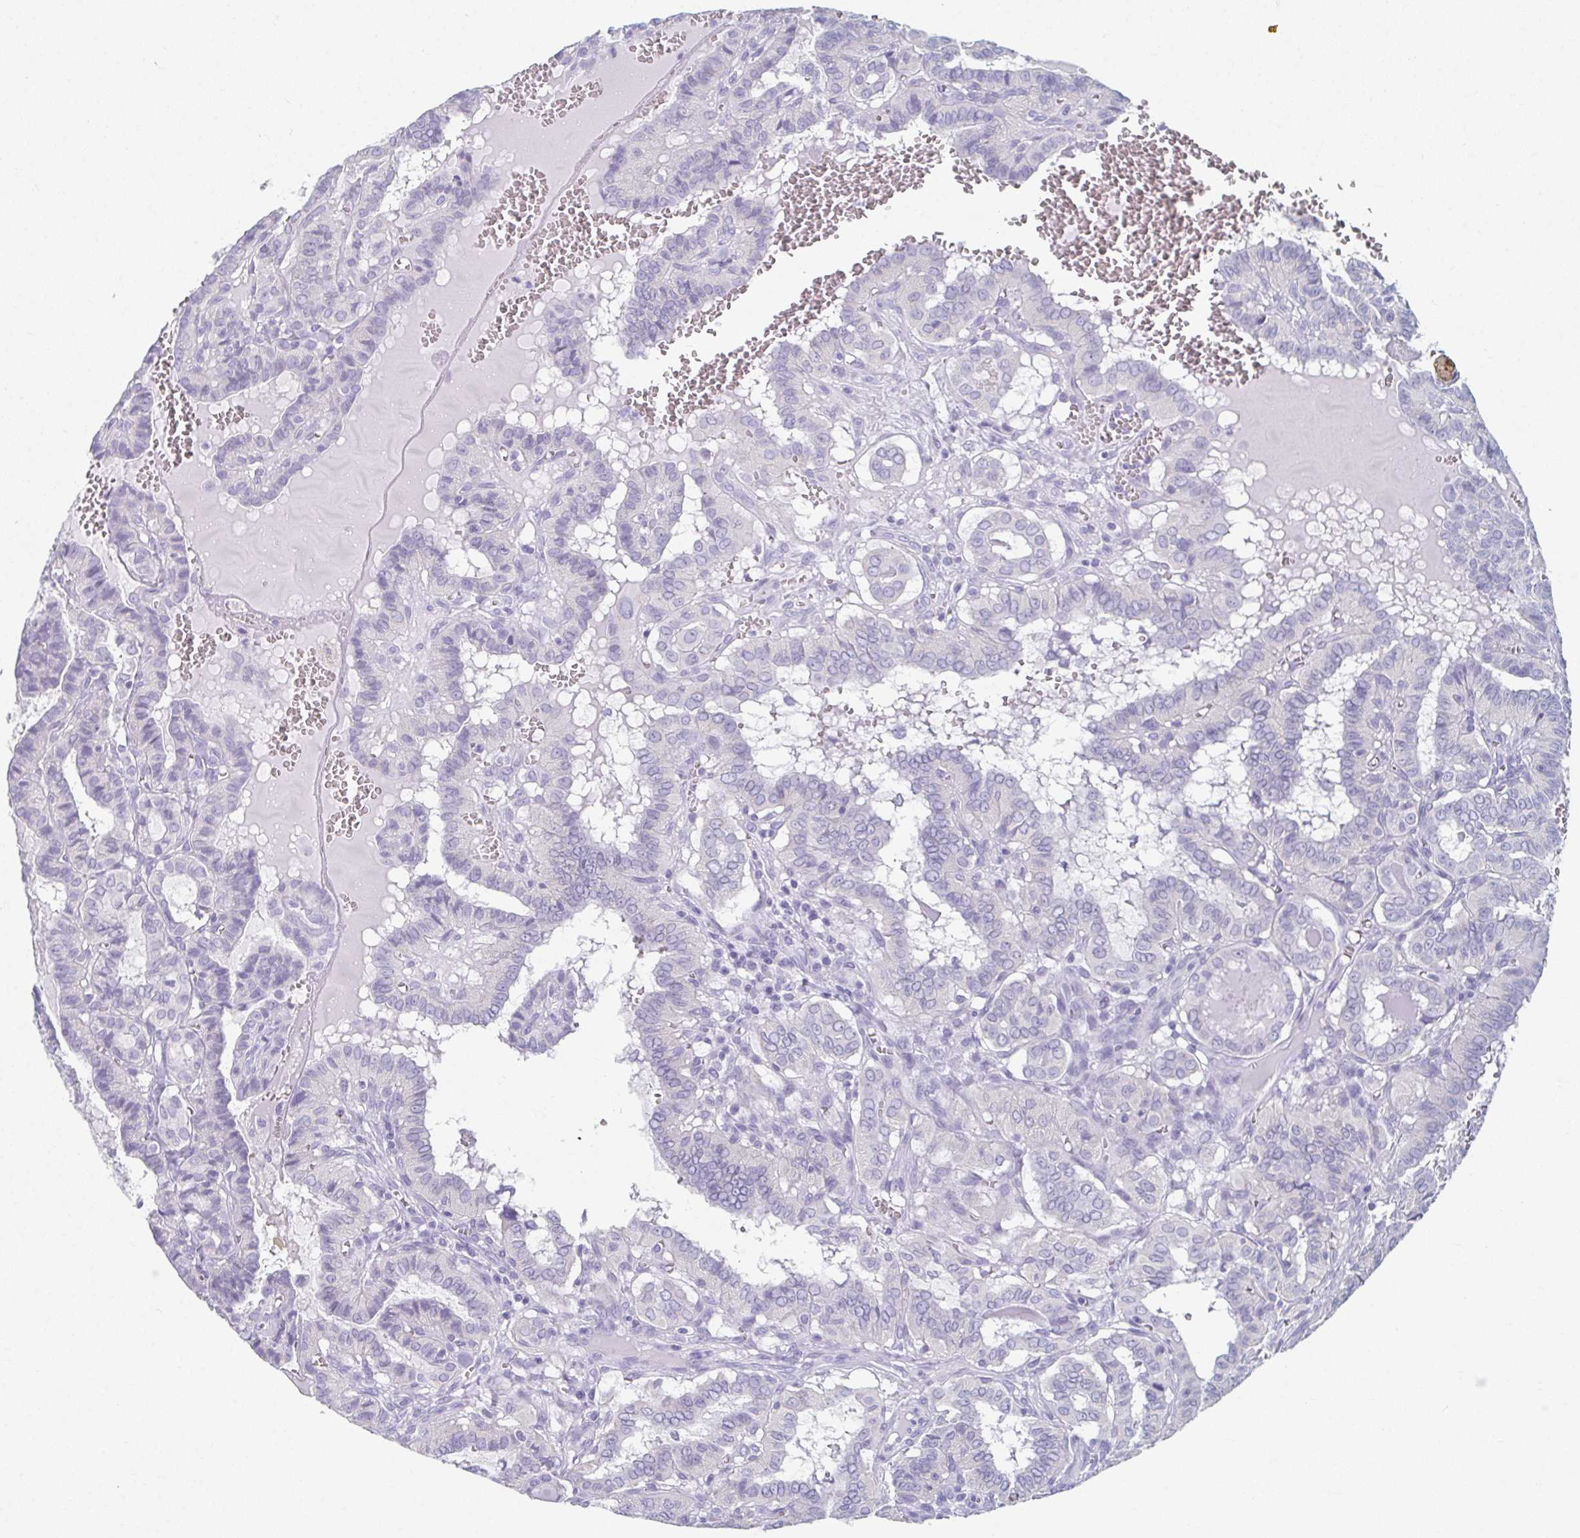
{"staining": {"intensity": "negative", "quantity": "none", "location": "none"}, "tissue": "thyroid cancer", "cell_type": "Tumor cells", "image_type": "cancer", "snomed": [{"axis": "morphology", "description": "Papillary adenocarcinoma, NOS"}, {"axis": "topography", "description": "Thyroid gland"}], "caption": "IHC of thyroid cancer displays no expression in tumor cells.", "gene": "GHRL", "patient": {"sex": "female", "age": 21}}